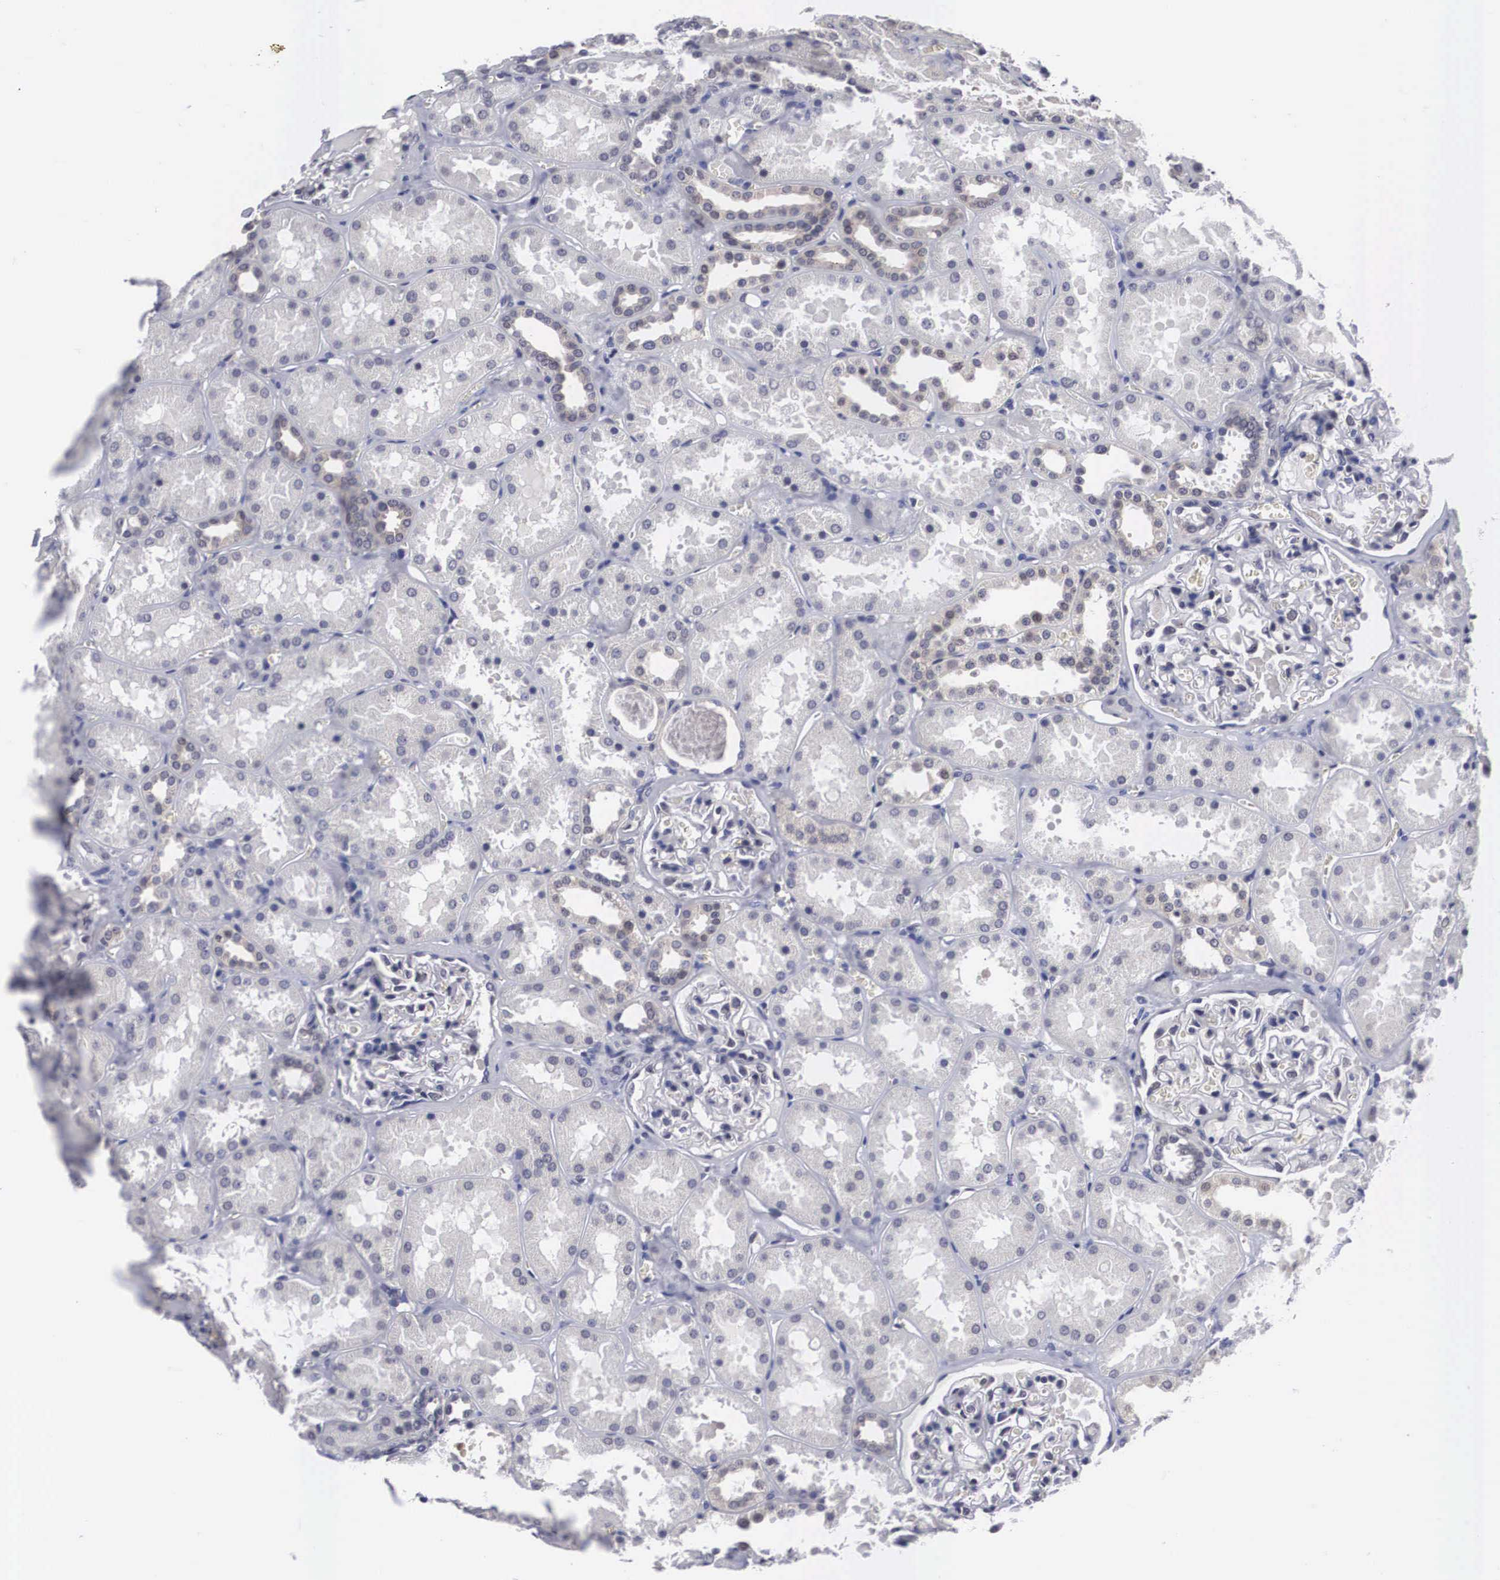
{"staining": {"intensity": "negative", "quantity": "none", "location": "none"}, "tissue": "kidney", "cell_type": "Cells in glomeruli", "image_type": "normal", "snomed": [{"axis": "morphology", "description": "Normal tissue, NOS"}, {"axis": "topography", "description": "Kidney"}], "caption": "This photomicrograph is of benign kidney stained with IHC to label a protein in brown with the nuclei are counter-stained blue. There is no staining in cells in glomeruli.", "gene": "OTX2", "patient": {"sex": "female", "age": 52}}